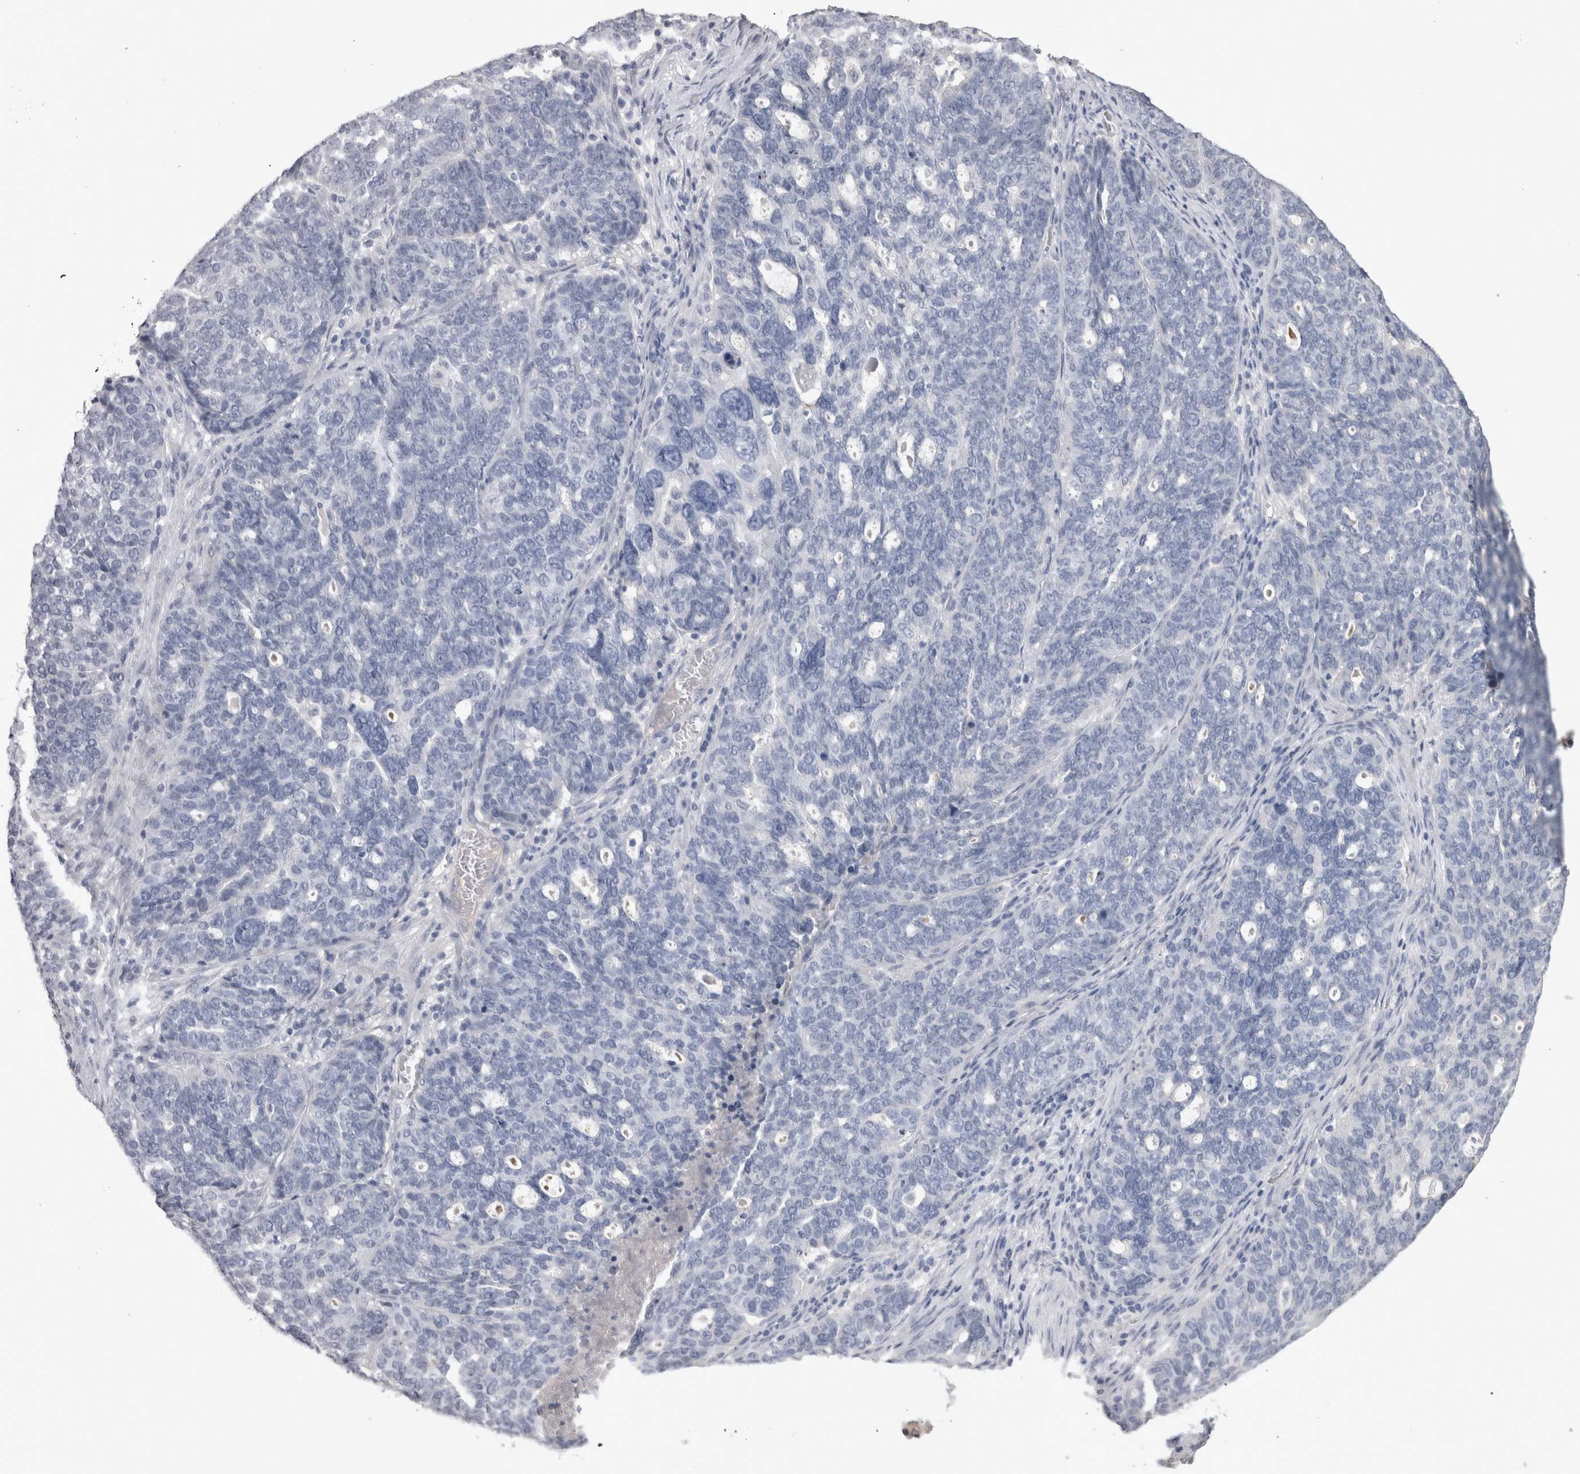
{"staining": {"intensity": "negative", "quantity": "none", "location": "none"}, "tissue": "ovarian cancer", "cell_type": "Tumor cells", "image_type": "cancer", "snomed": [{"axis": "morphology", "description": "Cystadenocarcinoma, serous, NOS"}, {"axis": "topography", "description": "Ovary"}], "caption": "This micrograph is of serous cystadenocarcinoma (ovarian) stained with immunohistochemistry (IHC) to label a protein in brown with the nuclei are counter-stained blue. There is no expression in tumor cells. (Stains: DAB (3,3'-diaminobenzidine) immunohistochemistry with hematoxylin counter stain, Microscopy: brightfield microscopy at high magnification).", "gene": "ADAM2", "patient": {"sex": "female", "age": 59}}